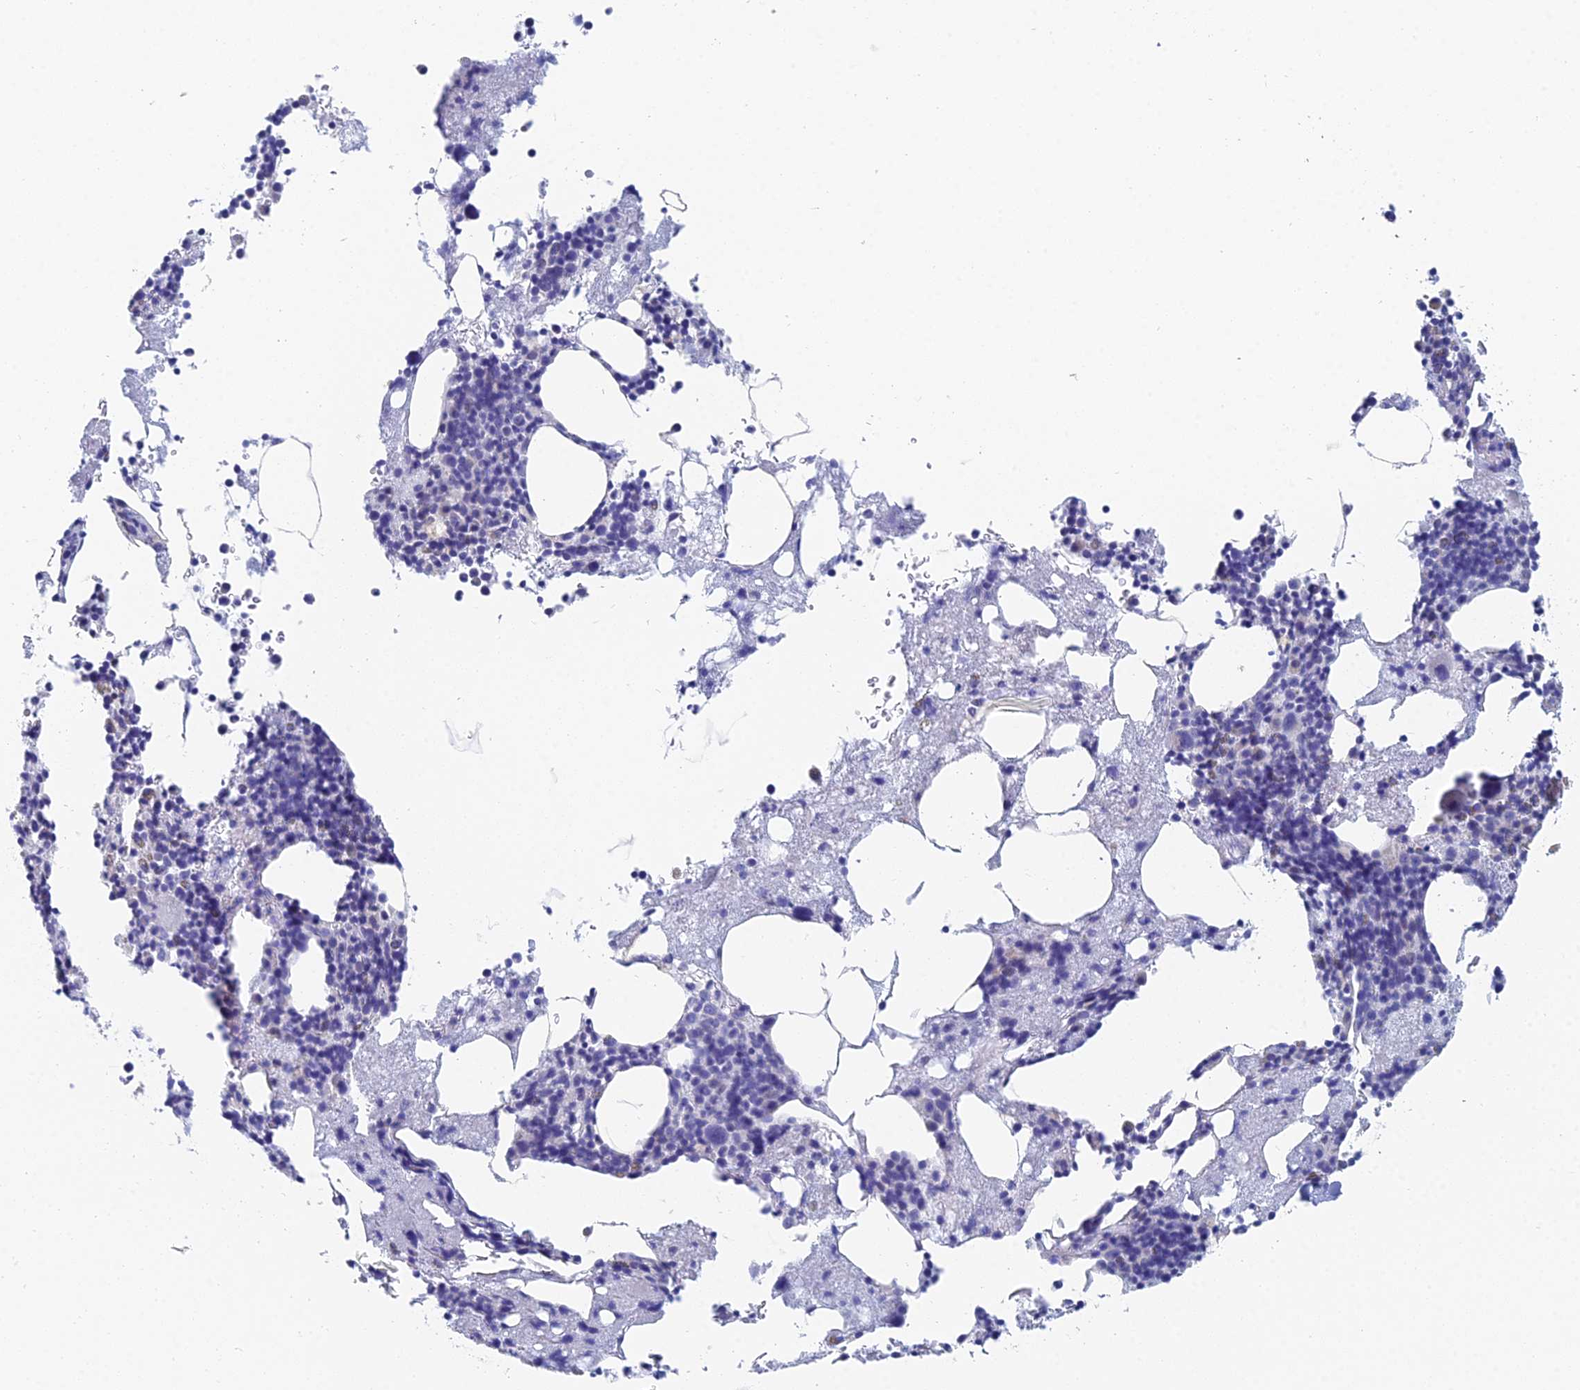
{"staining": {"intensity": "negative", "quantity": "none", "location": "none"}, "tissue": "bone marrow", "cell_type": "Hematopoietic cells", "image_type": "normal", "snomed": [{"axis": "morphology", "description": "Normal tissue, NOS"}, {"axis": "topography", "description": "Bone marrow"}], "caption": "DAB immunohistochemical staining of benign bone marrow reveals no significant expression in hematopoietic cells. (IHC, brightfield microscopy, high magnification).", "gene": "ACSM1", "patient": {"sex": "male", "age": 75}}